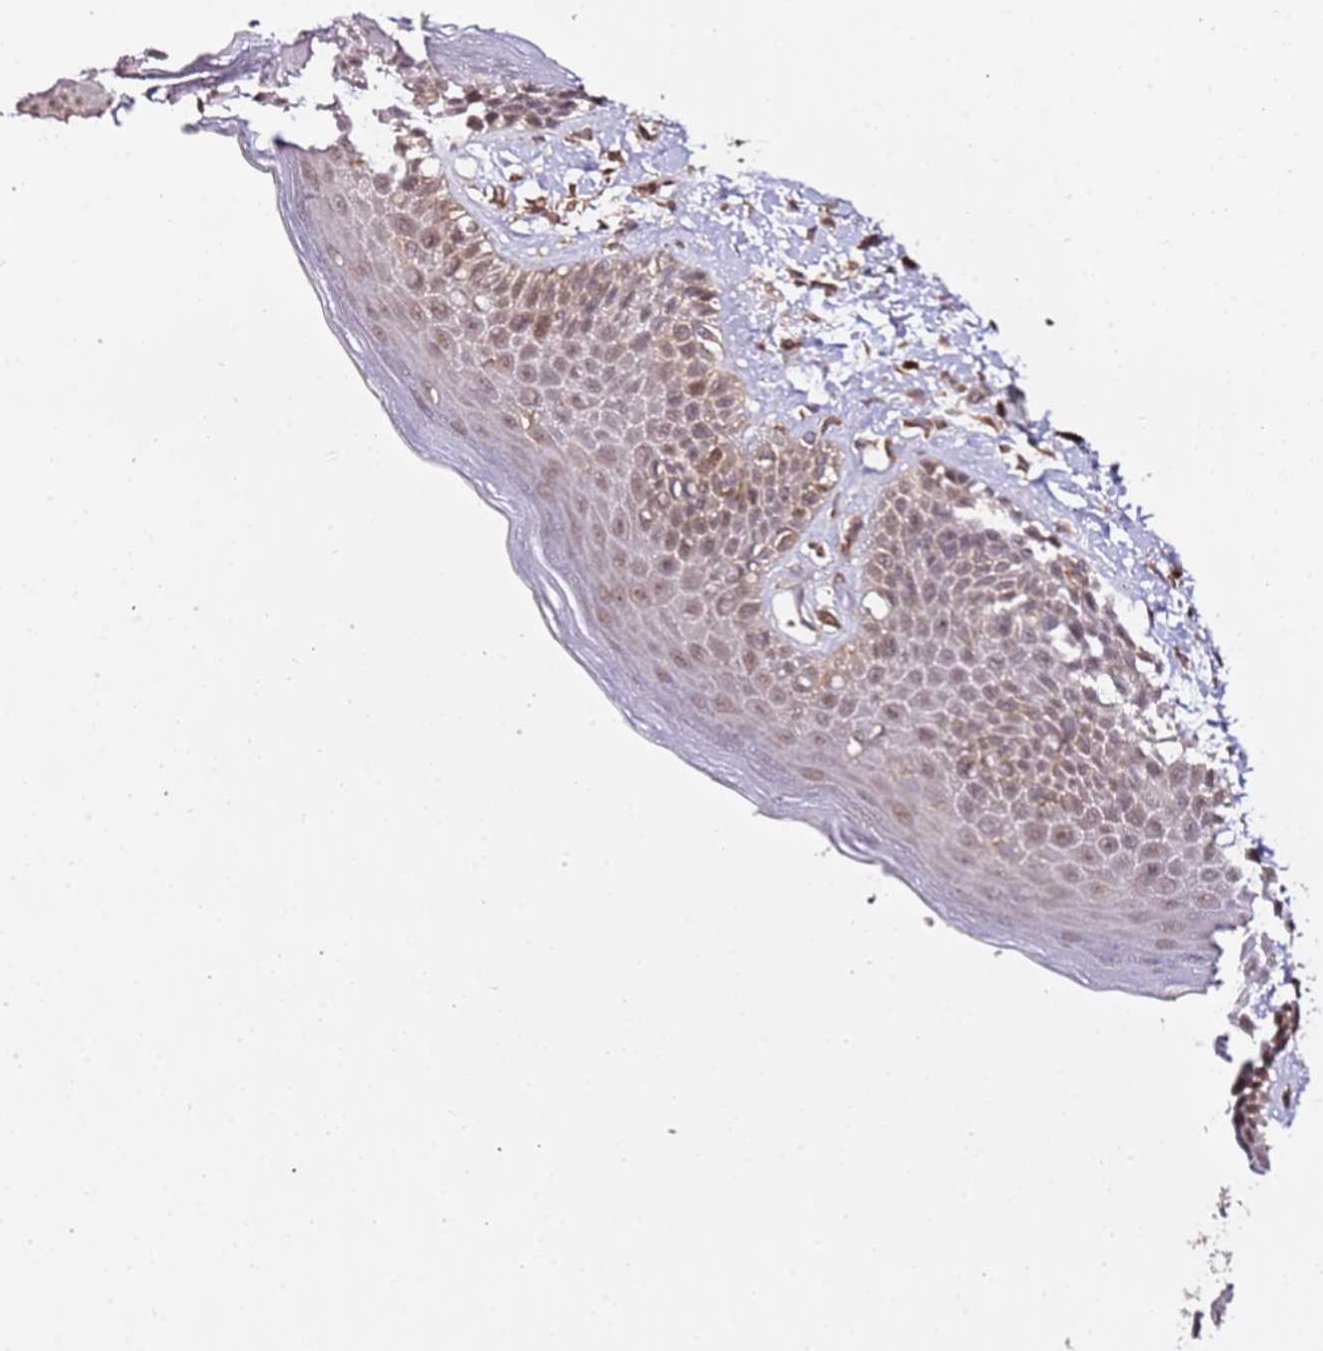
{"staining": {"intensity": "weak", "quantity": "25%-75%", "location": "cytoplasmic/membranous,nuclear"}, "tissue": "skin", "cell_type": "Epidermal cells", "image_type": "normal", "snomed": [{"axis": "morphology", "description": "Normal tissue, NOS"}, {"axis": "topography", "description": "Anal"}], "caption": "Benign skin shows weak cytoplasmic/membranous,nuclear expression in approximately 25%-75% of epidermal cells, visualized by immunohistochemistry.", "gene": "OR5V1", "patient": {"sex": "female", "age": 78}}